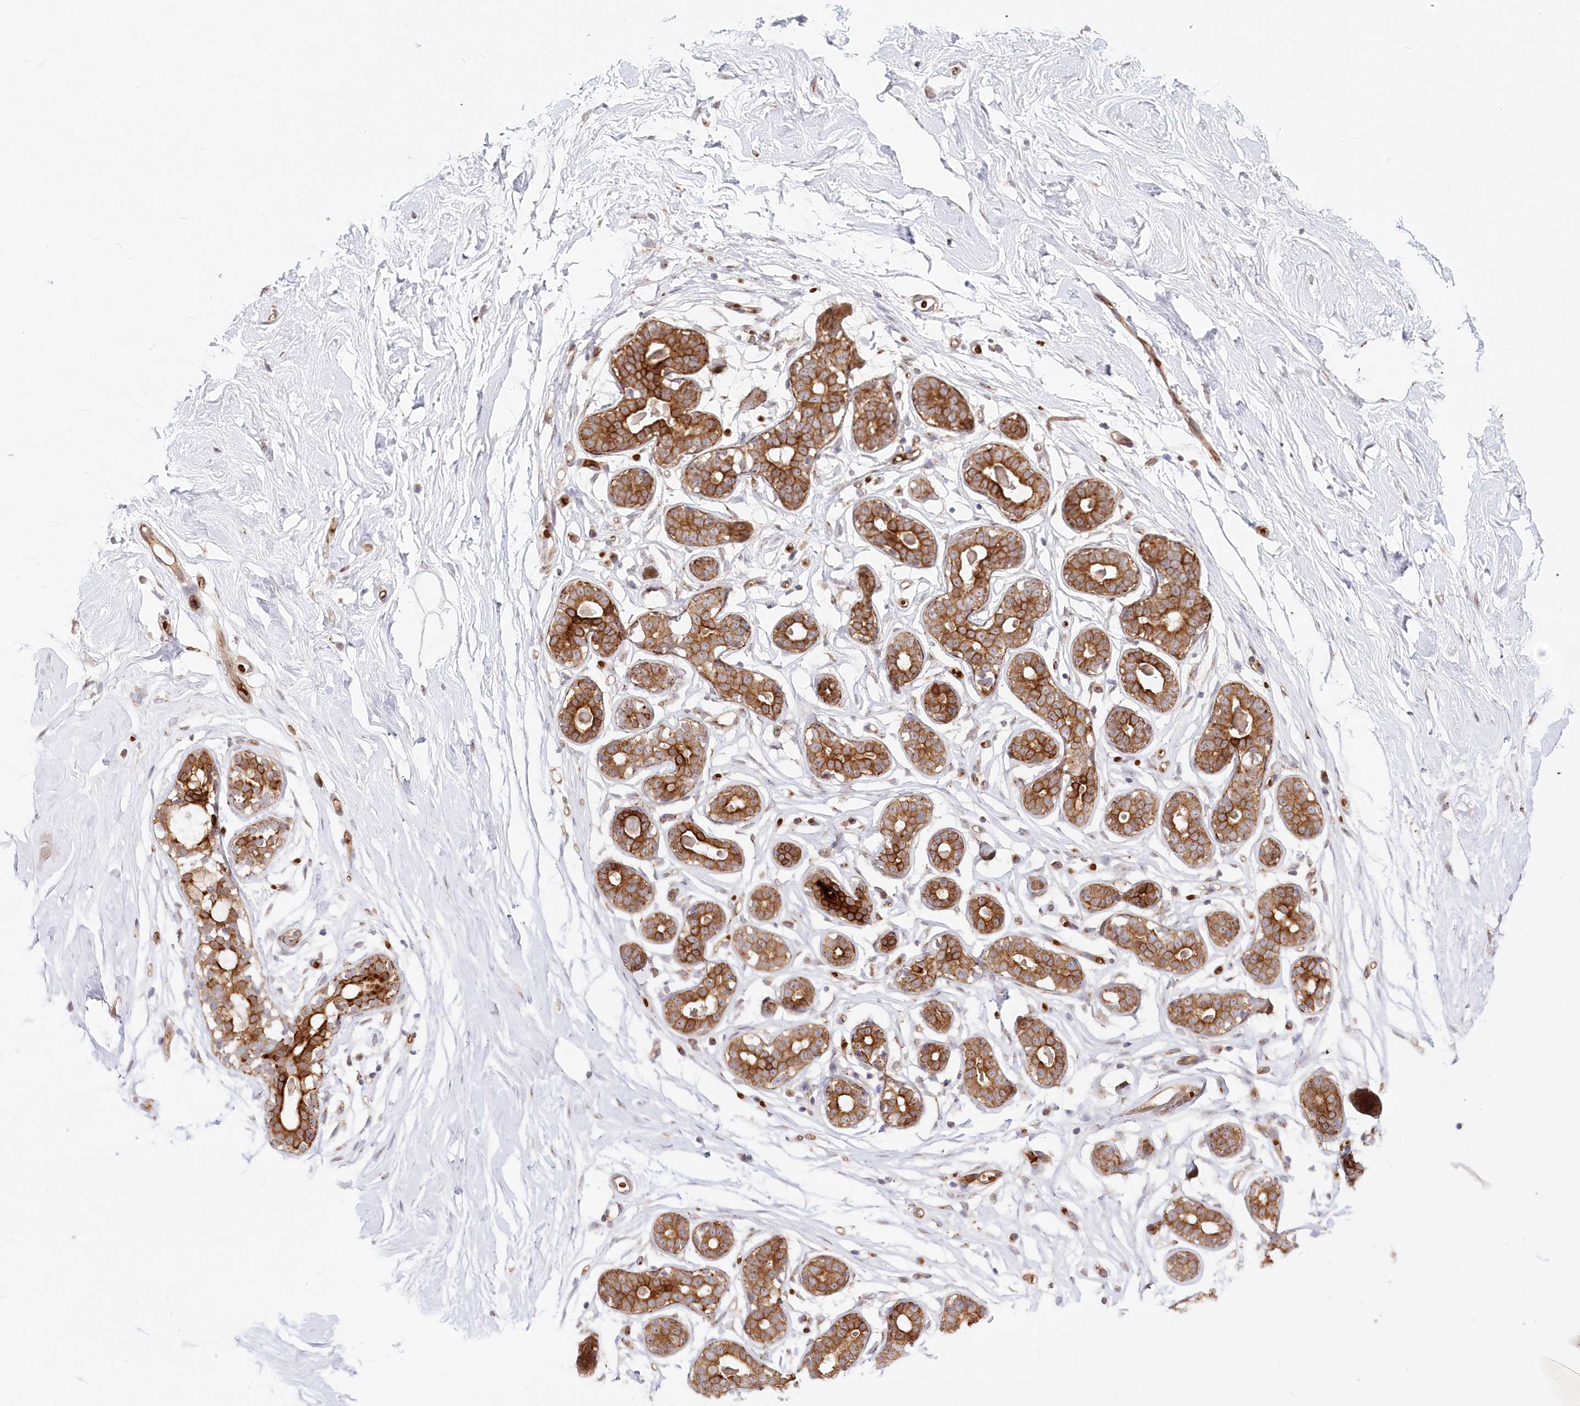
{"staining": {"intensity": "negative", "quantity": "none", "location": "none"}, "tissue": "breast", "cell_type": "Adipocytes", "image_type": "normal", "snomed": [{"axis": "morphology", "description": "Normal tissue, NOS"}, {"axis": "morphology", "description": "Adenoma, NOS"}, {"axis": "topography", "description": "Breast"}], "caption": "An image of human breast is negative for staining in adipocytes. The staining is performed using DAB (3,3'-diaminobenzidine) brown chromogen with nuclei counter-stained in using hematoxylin.", "gene": "COMMD3", "patient": {"sex": "female", "age": 23}}